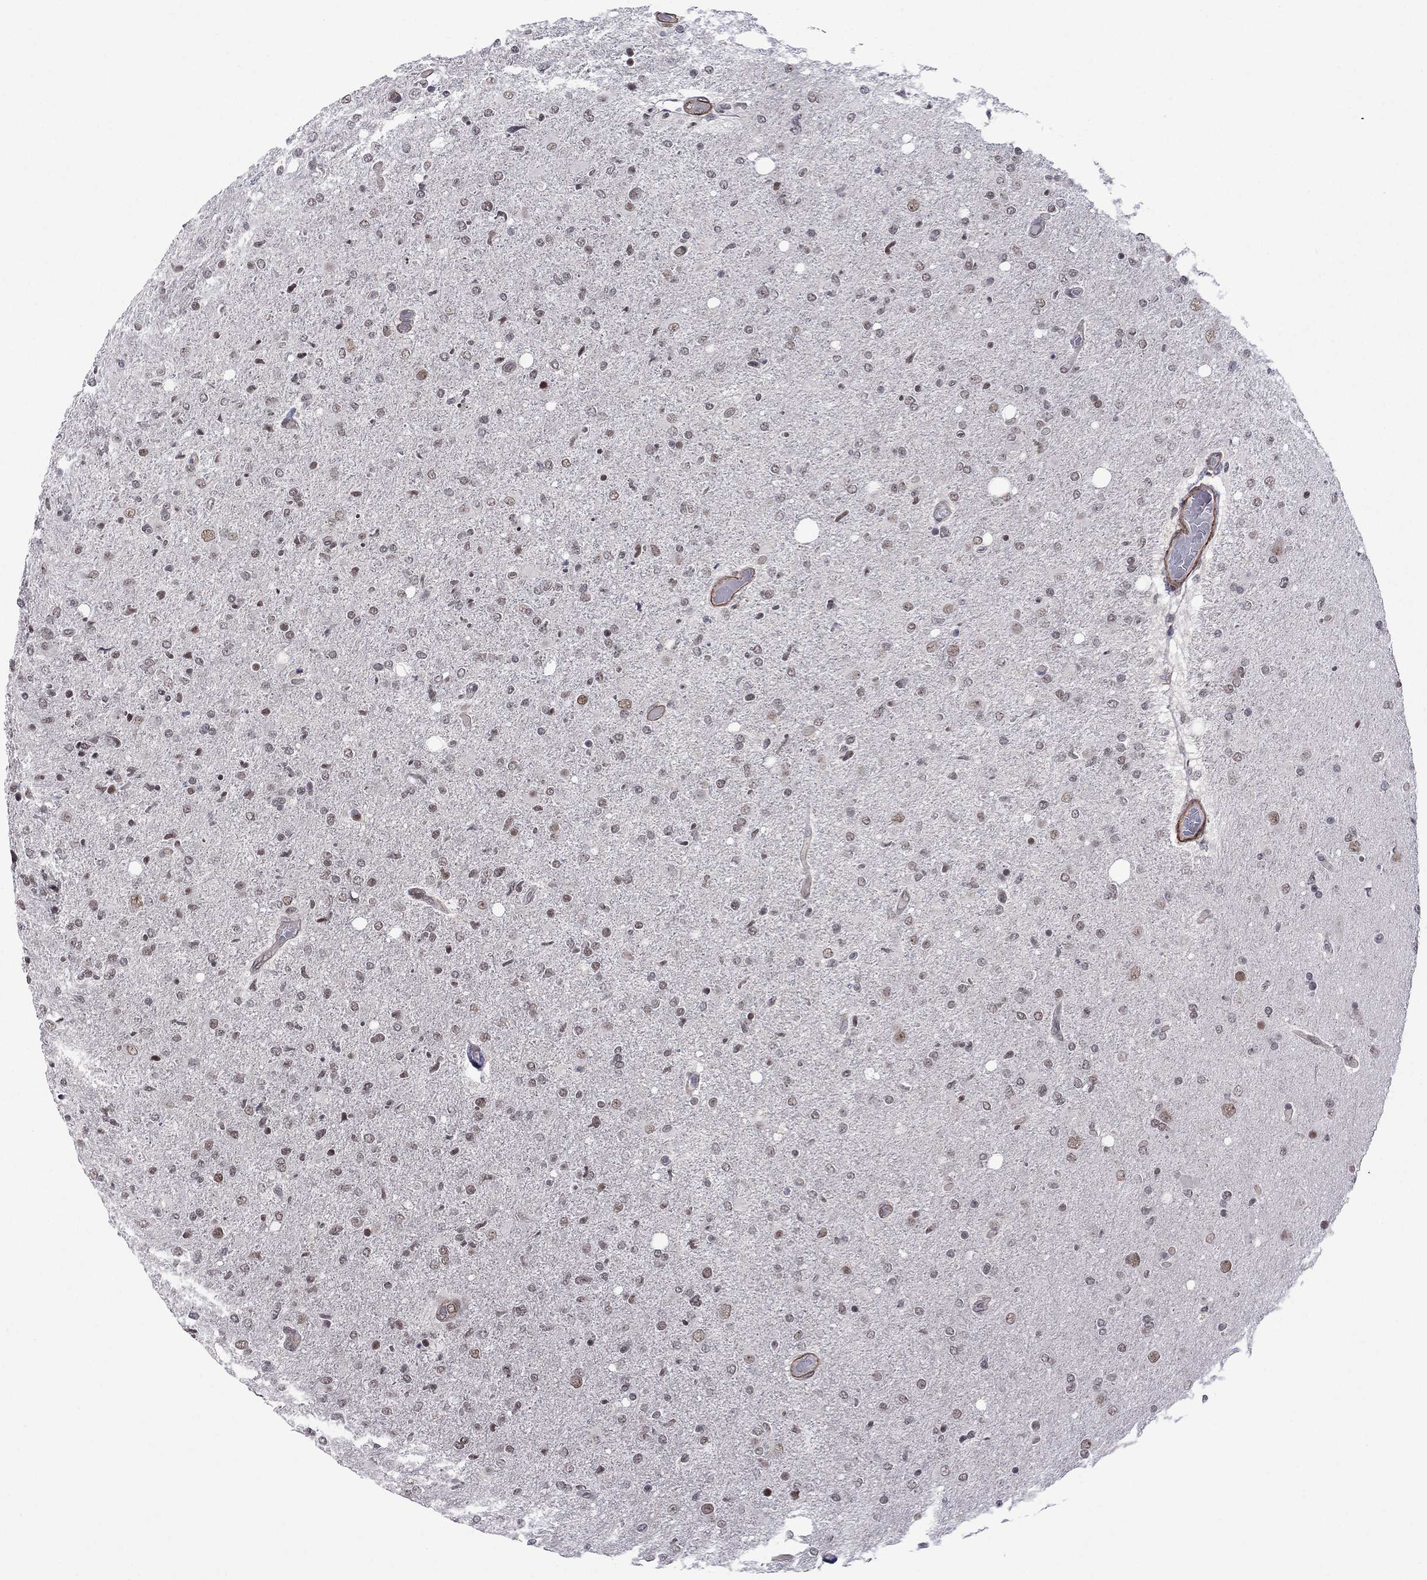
{"staining": {"intensity": "moderate", "quantity": "<25%", "location": "nuclear"}, "tissue": "glioma", "cell_type": "Tumor cells", "image_type": "cancer", "snomed": [{"axis": "morphology", "description": "Glioma, malignant, High grade"}, {"axis": "topography", "description": "Cerebral cortex"}], "caption": "This image exhibits immunohistochemistry staining of human high-grade glioma (malignant), with low moderate nuclear expression in about <25% of tumor cells.", "gene": "BRF1", "patient": {"sex": "male", "age": 70}}